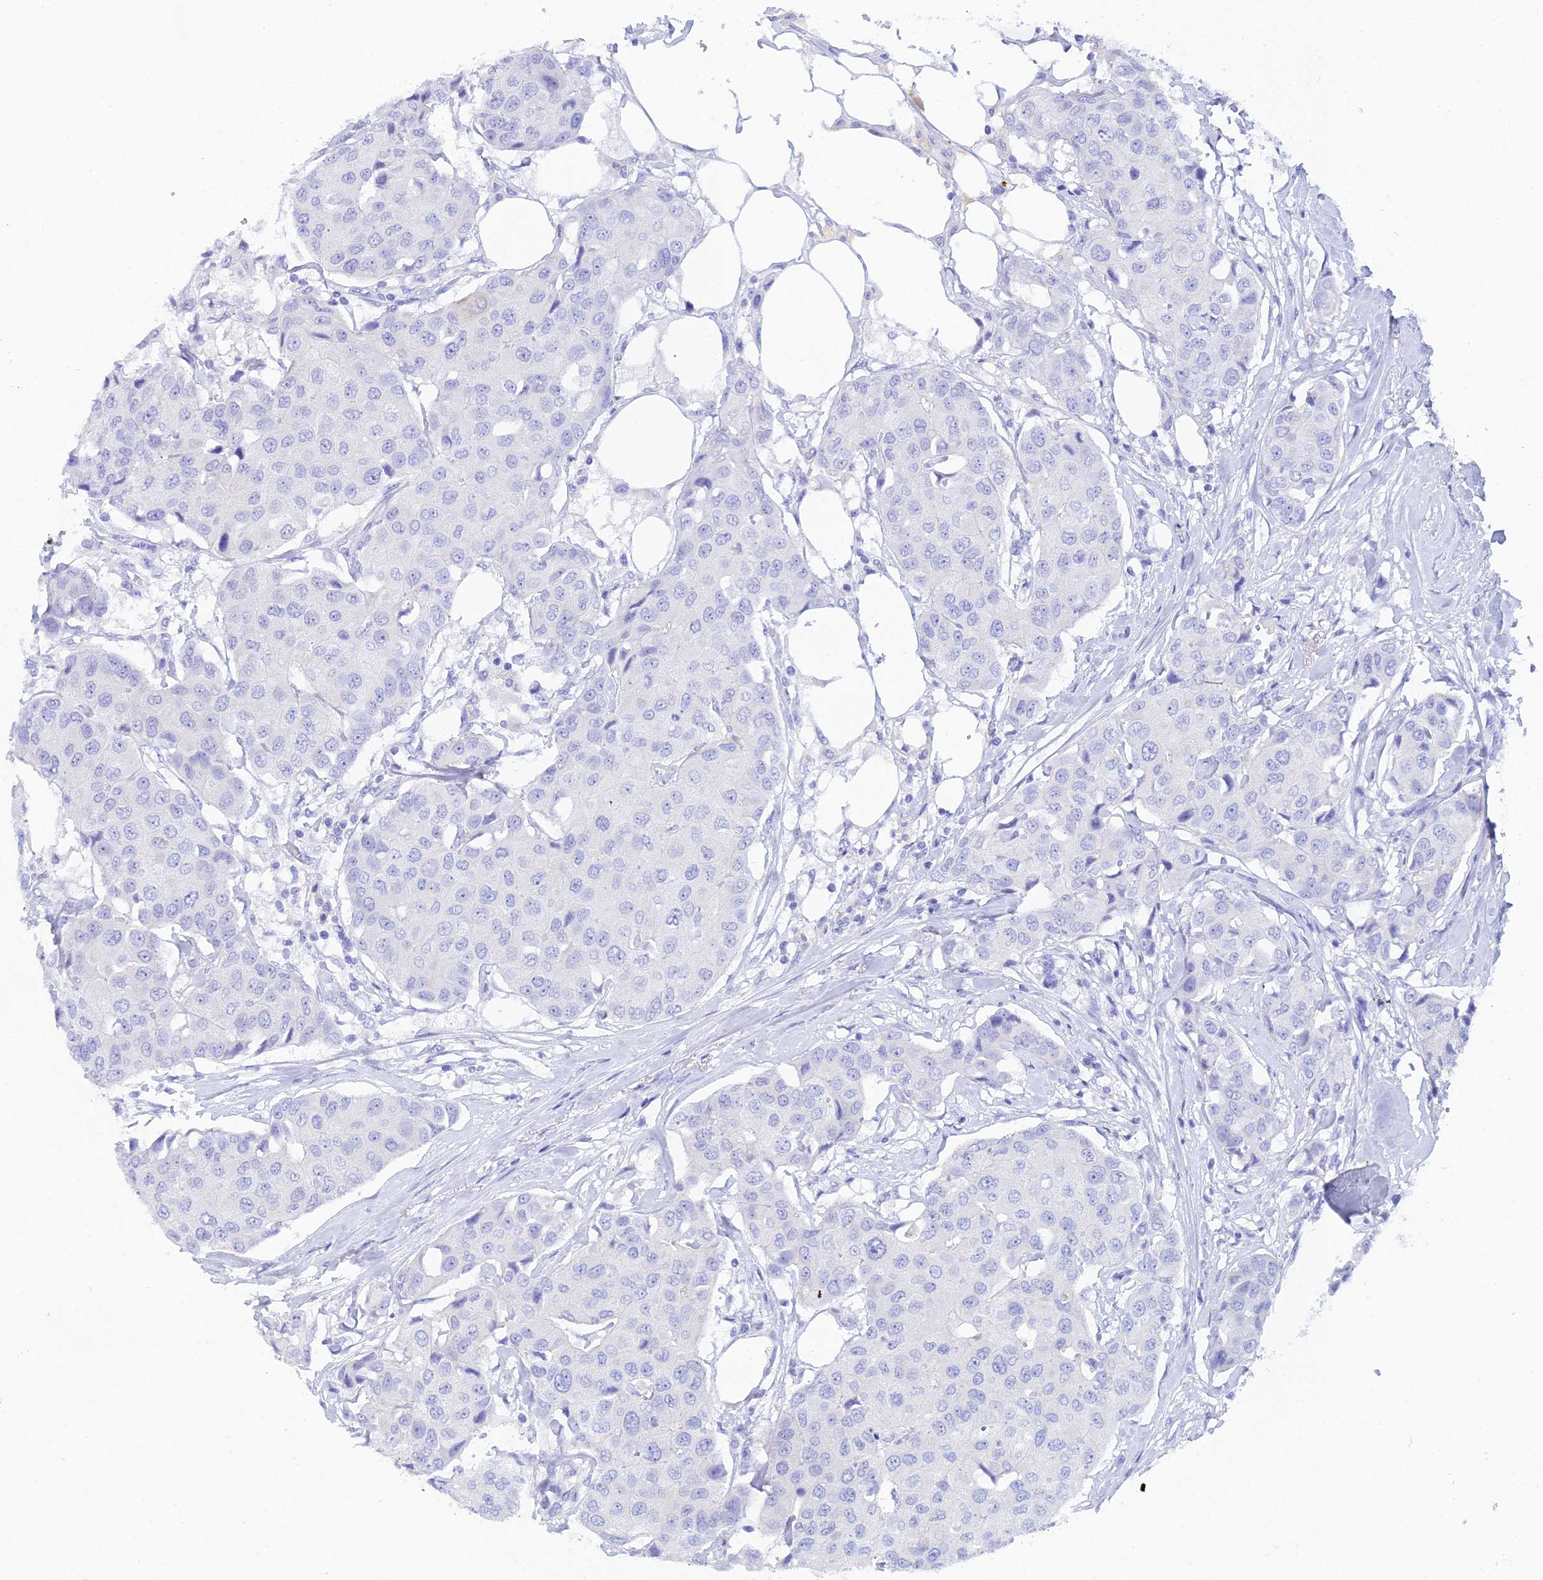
{"staining": {"intensity": "negative", "quantity": "none", "location": "none"}, "tissue": "breast cancer", "cell_type": "Tumor cells", "image_type": "cancer", "snomed": [{"axis": "morphology", "description": "Duct carcinoma"}, {"axis": "topography", "description": "Breast"}], "caption": "Breast cancer was stained to show a protein in brown. There is no significant expression in tumor cells.", "gene": "REG1A", "patient": {"sex": "female", "age": 80}}